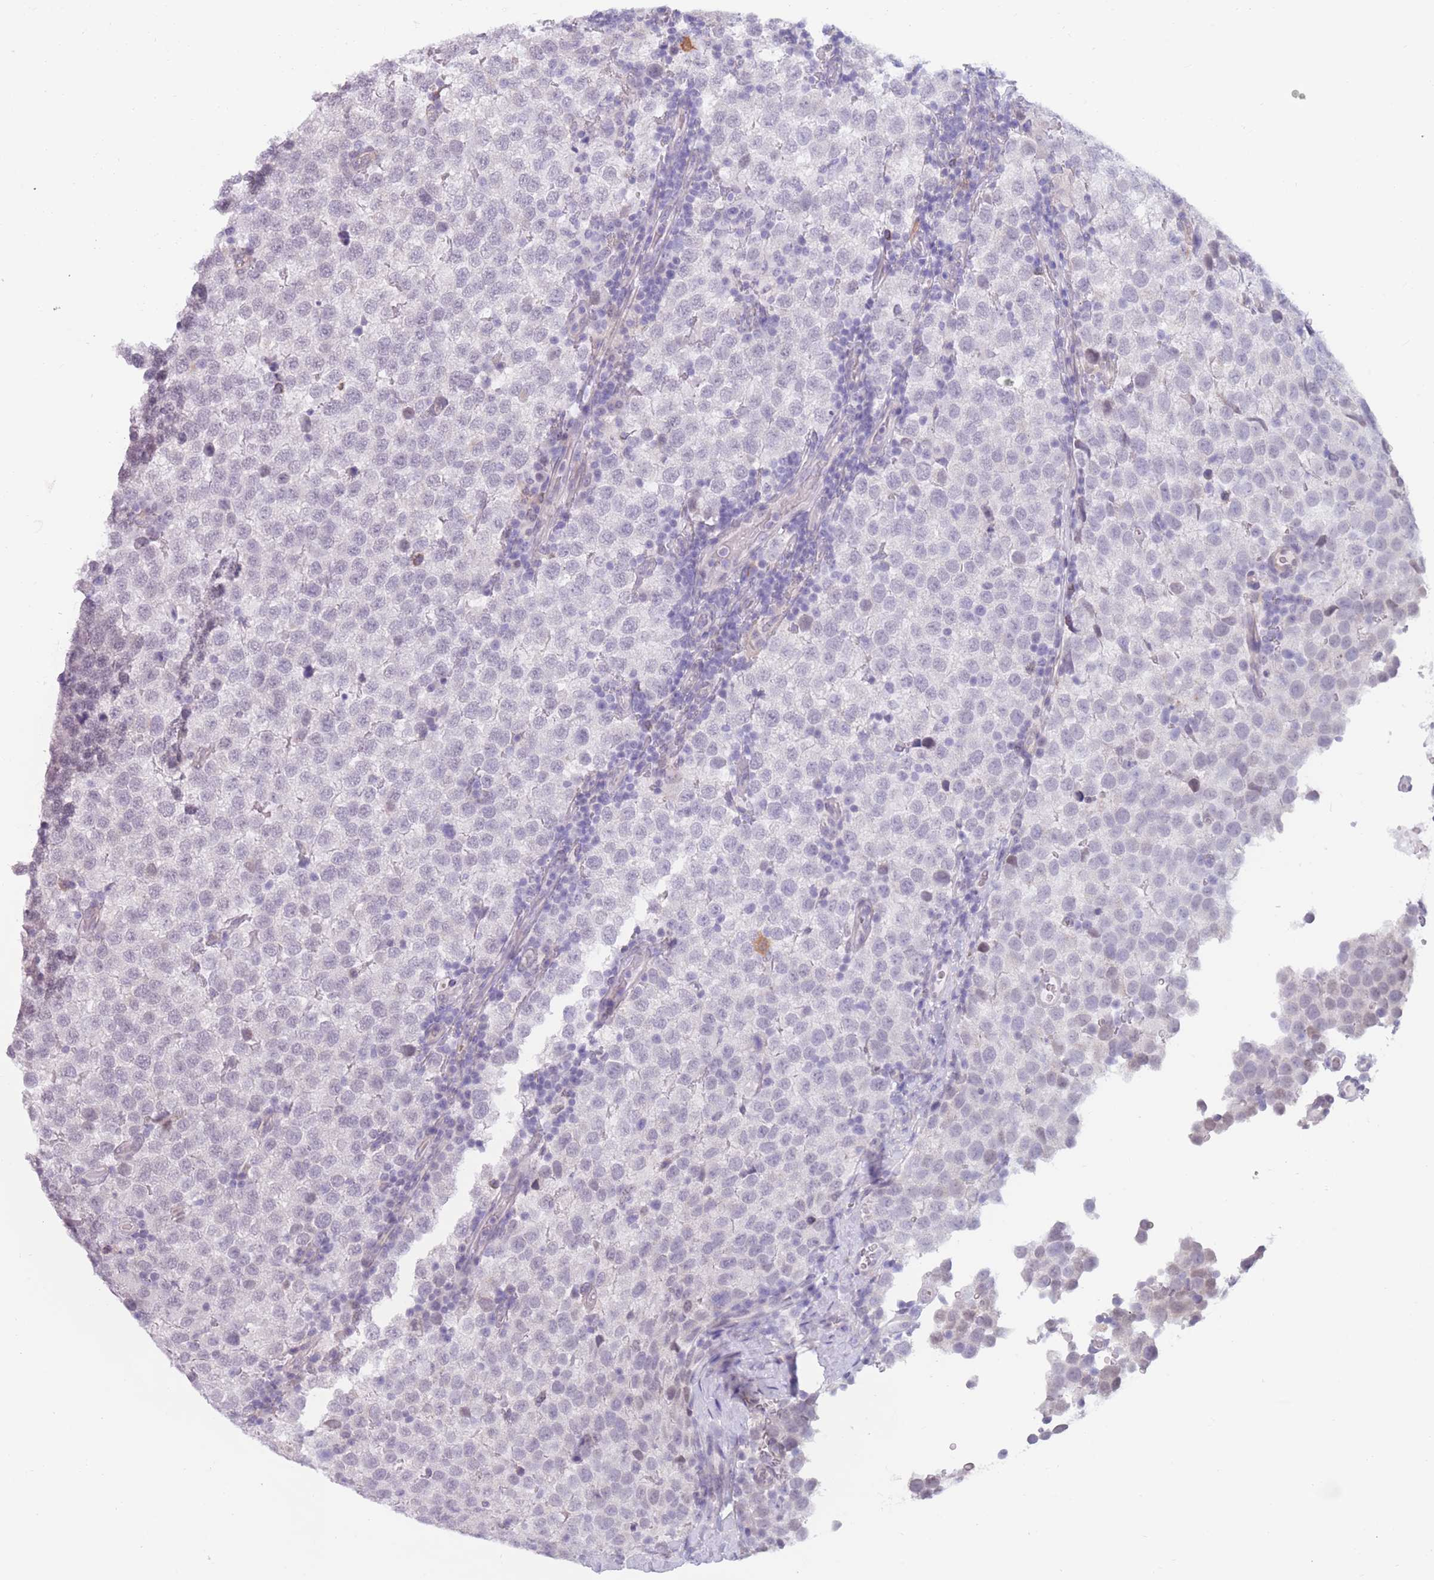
{"staining": {"intensity": "negative", "quantity": "none", "location": "none"}, "tissue": "testis cancer", "cell_type": "Tumor cells", "image_type": "cancer", "snomed": [{"axis": "morphology", "description": "Seminoma, NOS"}, {"axis": "topography", "description": "Testis"}], "caption": "DAB (3,3'-diaminobenzidine) immunohistochemical staining of seminoma (testis) shows no significant expression in tumor cells.", "gene": "PODXL", "patient": {"sex": "male", "age": 34}}